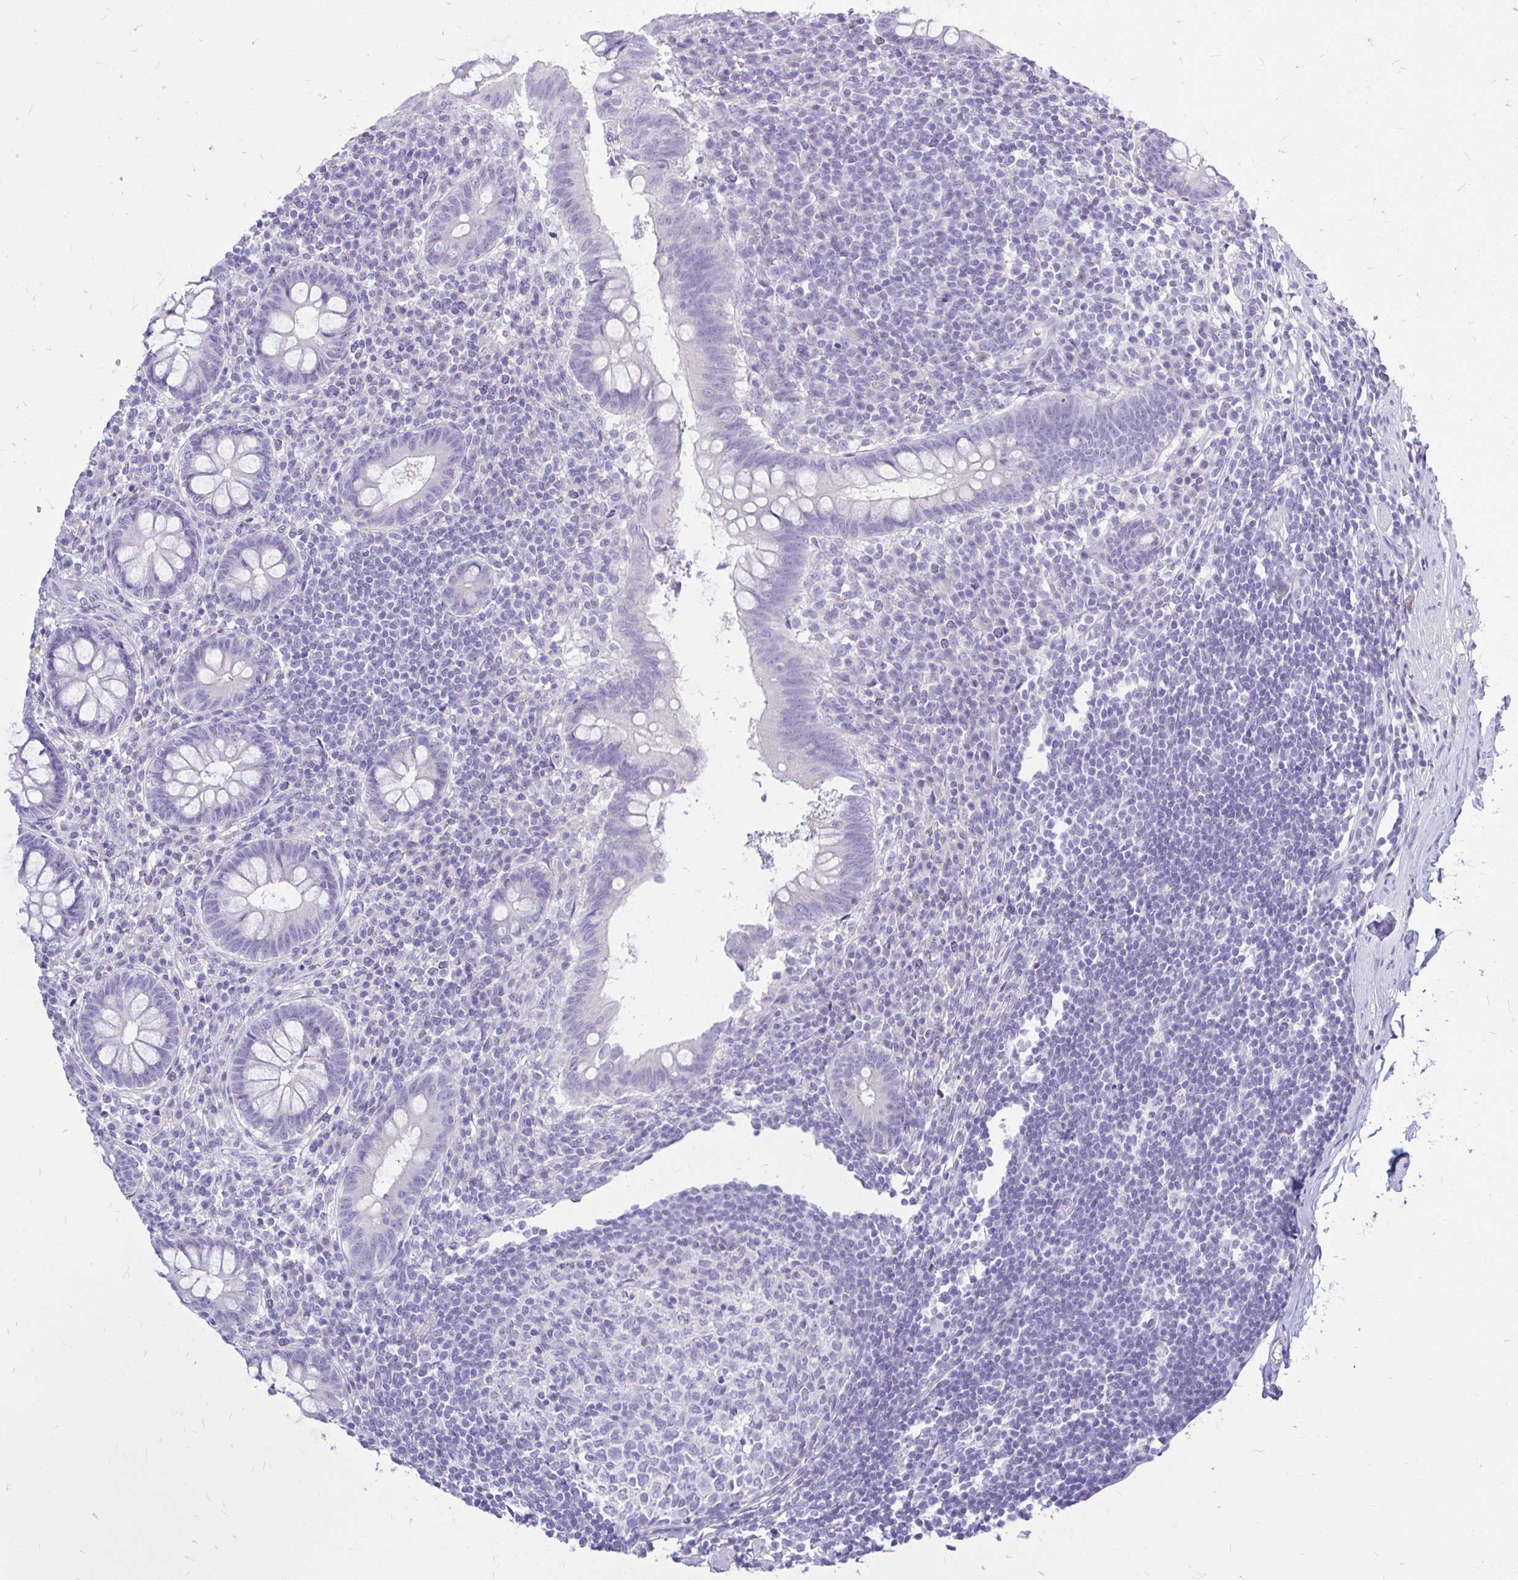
{"staining": {"intensity": "negative", "quantity": "none", "location": "none"}, "tissue": "appendix", "cell_type": "Glandular cells", "image_type": "normal", "snomed": [{"axis": "morphology", "description": "Normal tissue, NOS"}, {"axis": "topography", "description": "Appendix"}], "caption": "Human appendix stained for a protein using IHC shows no staining in glandular cells.", "gene": "MAP1LC3A", "patient": {"sex": "female", "age": 56}}